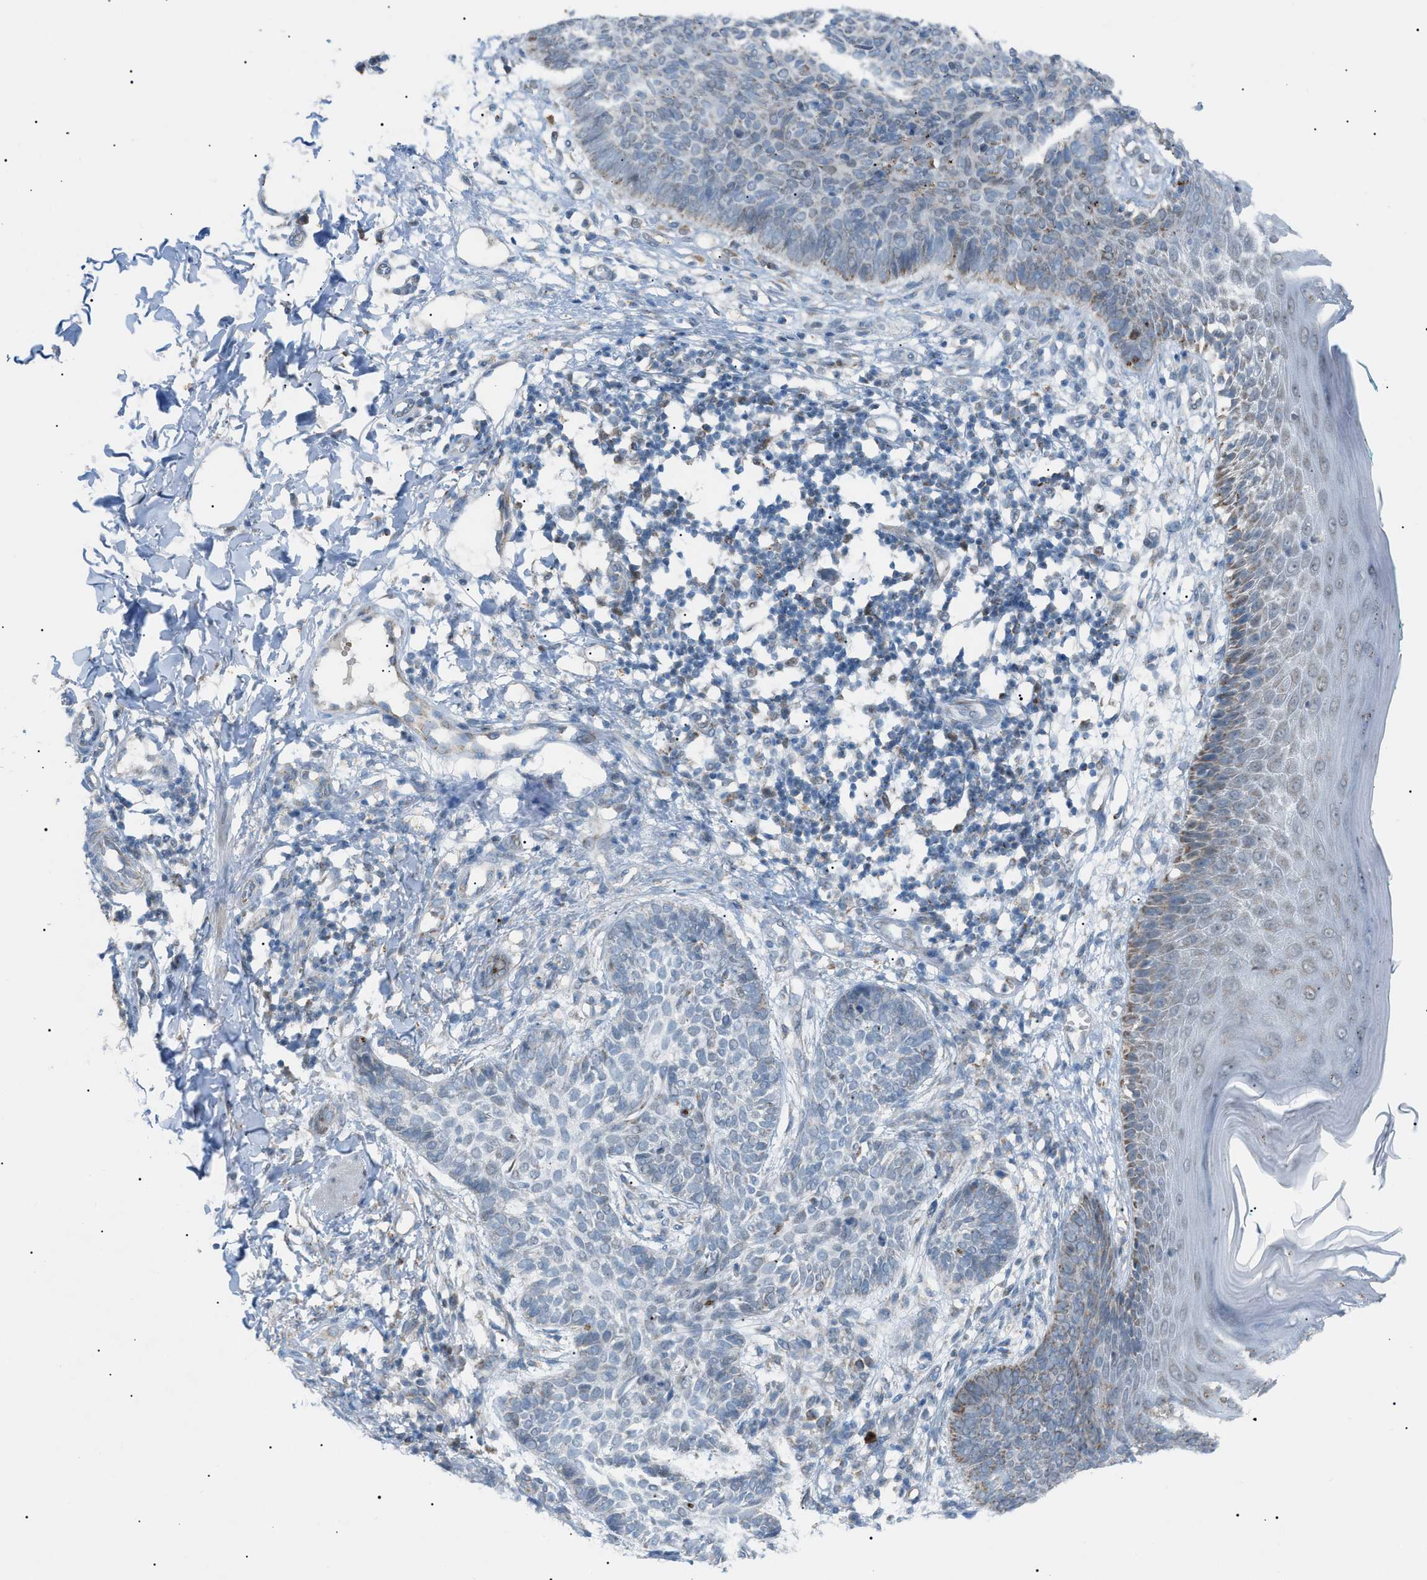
{"staining": {"intensity": "weak", "quantity": "<25%", "location": "cytoplasmic/membranous"}, "tissue": "skin cancer", "cell_type": "Tumor cells", "image_type": "cancer", "snomed": [{"axis": "morphology", "description": "Basal cell carcinoma"}, {"axis": "topography", "description": "Skin"}], "caption": "Tumor cells show no significant staining in skin basal cell carcinoma.", "gene": "ZNF516", "patient": {"sex": "male", "age": 60}}